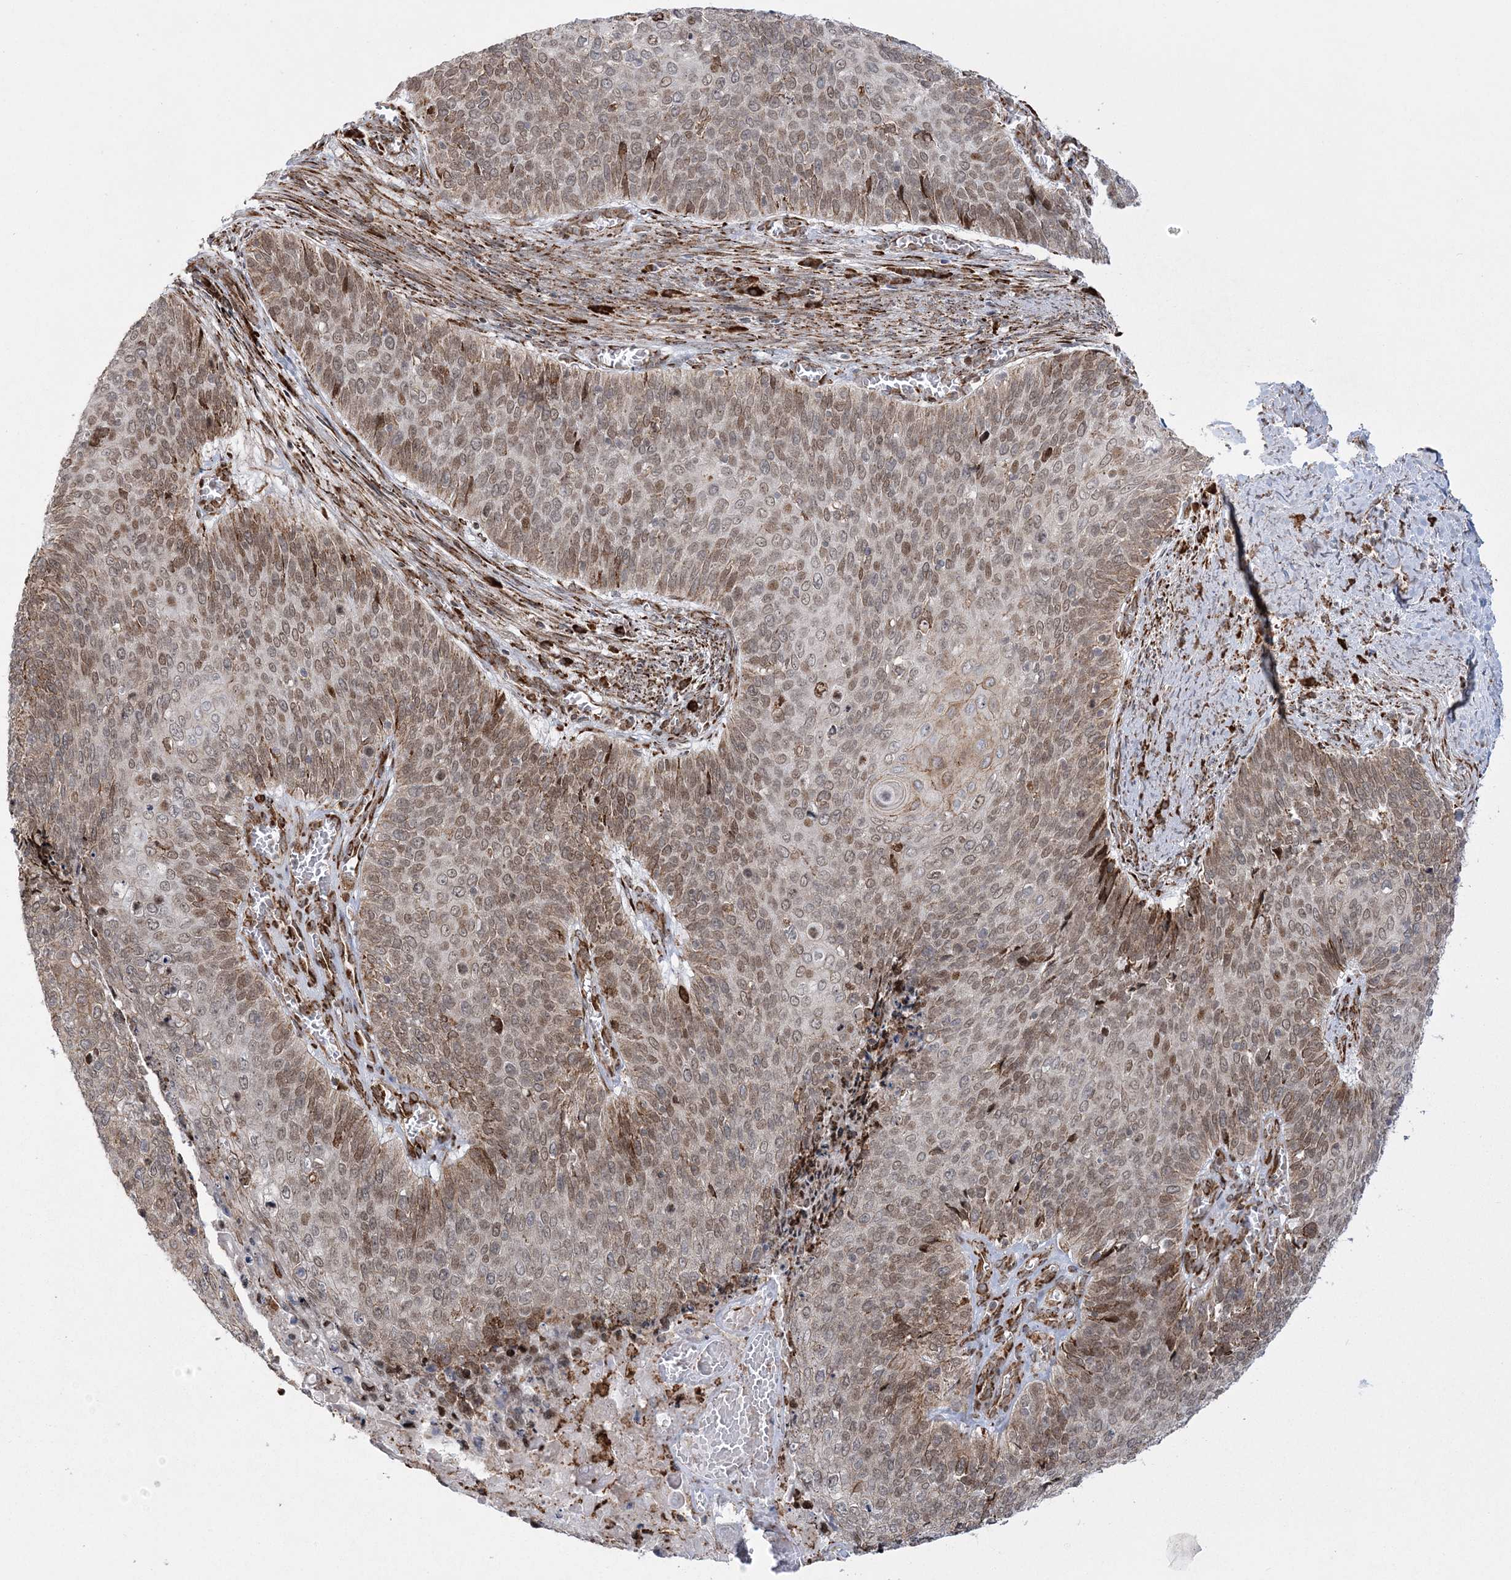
{"staining": {"intensity": "moderate", "quantity": ">75%", "location": "cytoplasmic/membranous,nuclear"}, "tissue": "cervical cancer", "cell_type": "Tumor cells", "image_type": "cancer", "snomed": [{"axis": "morphology", "description": "Squamous cell carcinoma, NOS"}, {"axis": "topography", "description": "Cervix"}], "caption": "An immunohistochemistry (IHC) photomicrograph of neoplastic tissue is shown. Protein staining in brown highlights moderate cytoplasmic/membranous and nuclear positivity in squamous cell carcinoma (cervical) within tumor cells. The protein is shown in brown color, while the nuclei are stained blue.", "gene": "EFCAB12", "patient": {"sex": "female", "age": 39}}